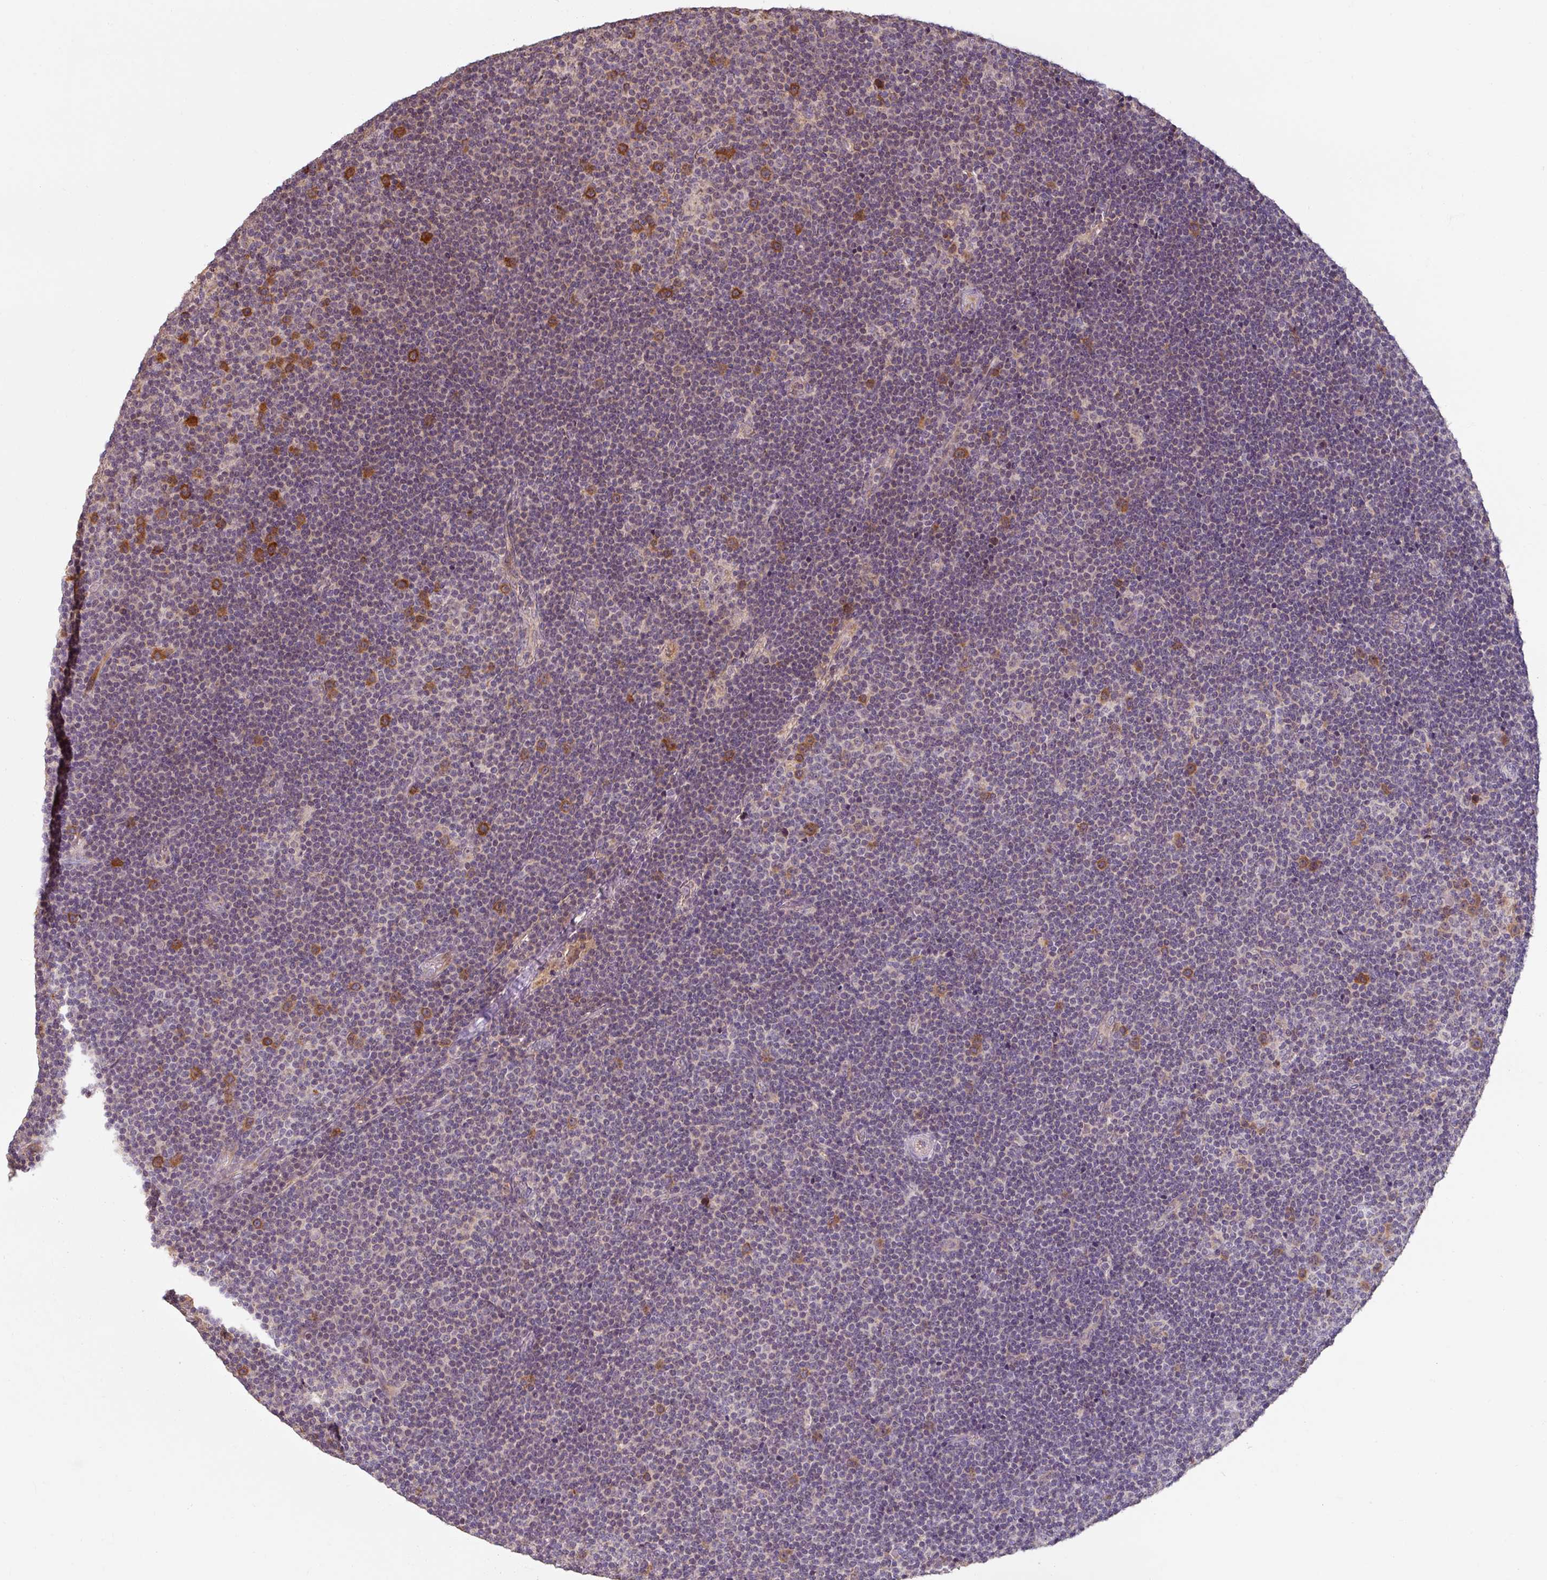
{"staining": {"intensity": "negative", "quantity": "none", "location": "none"}, "tissue": "lymphoma", "cell_type": "Tumor cells", "image_type": "cancer", "snomed": [{"axis": "morphology", "description": "Malignant lymphoma, non-Hodgkin's type, Low grade"}, {"axis": "topography", "description": "Lymph node"}], "caption": "Tumor cells are negative for brown protein staining in low-grade malignant lymphoma, non-Hodgkin's type.", "gene": "TSEN54", "patient": {"sex": "male", "age": 48}}